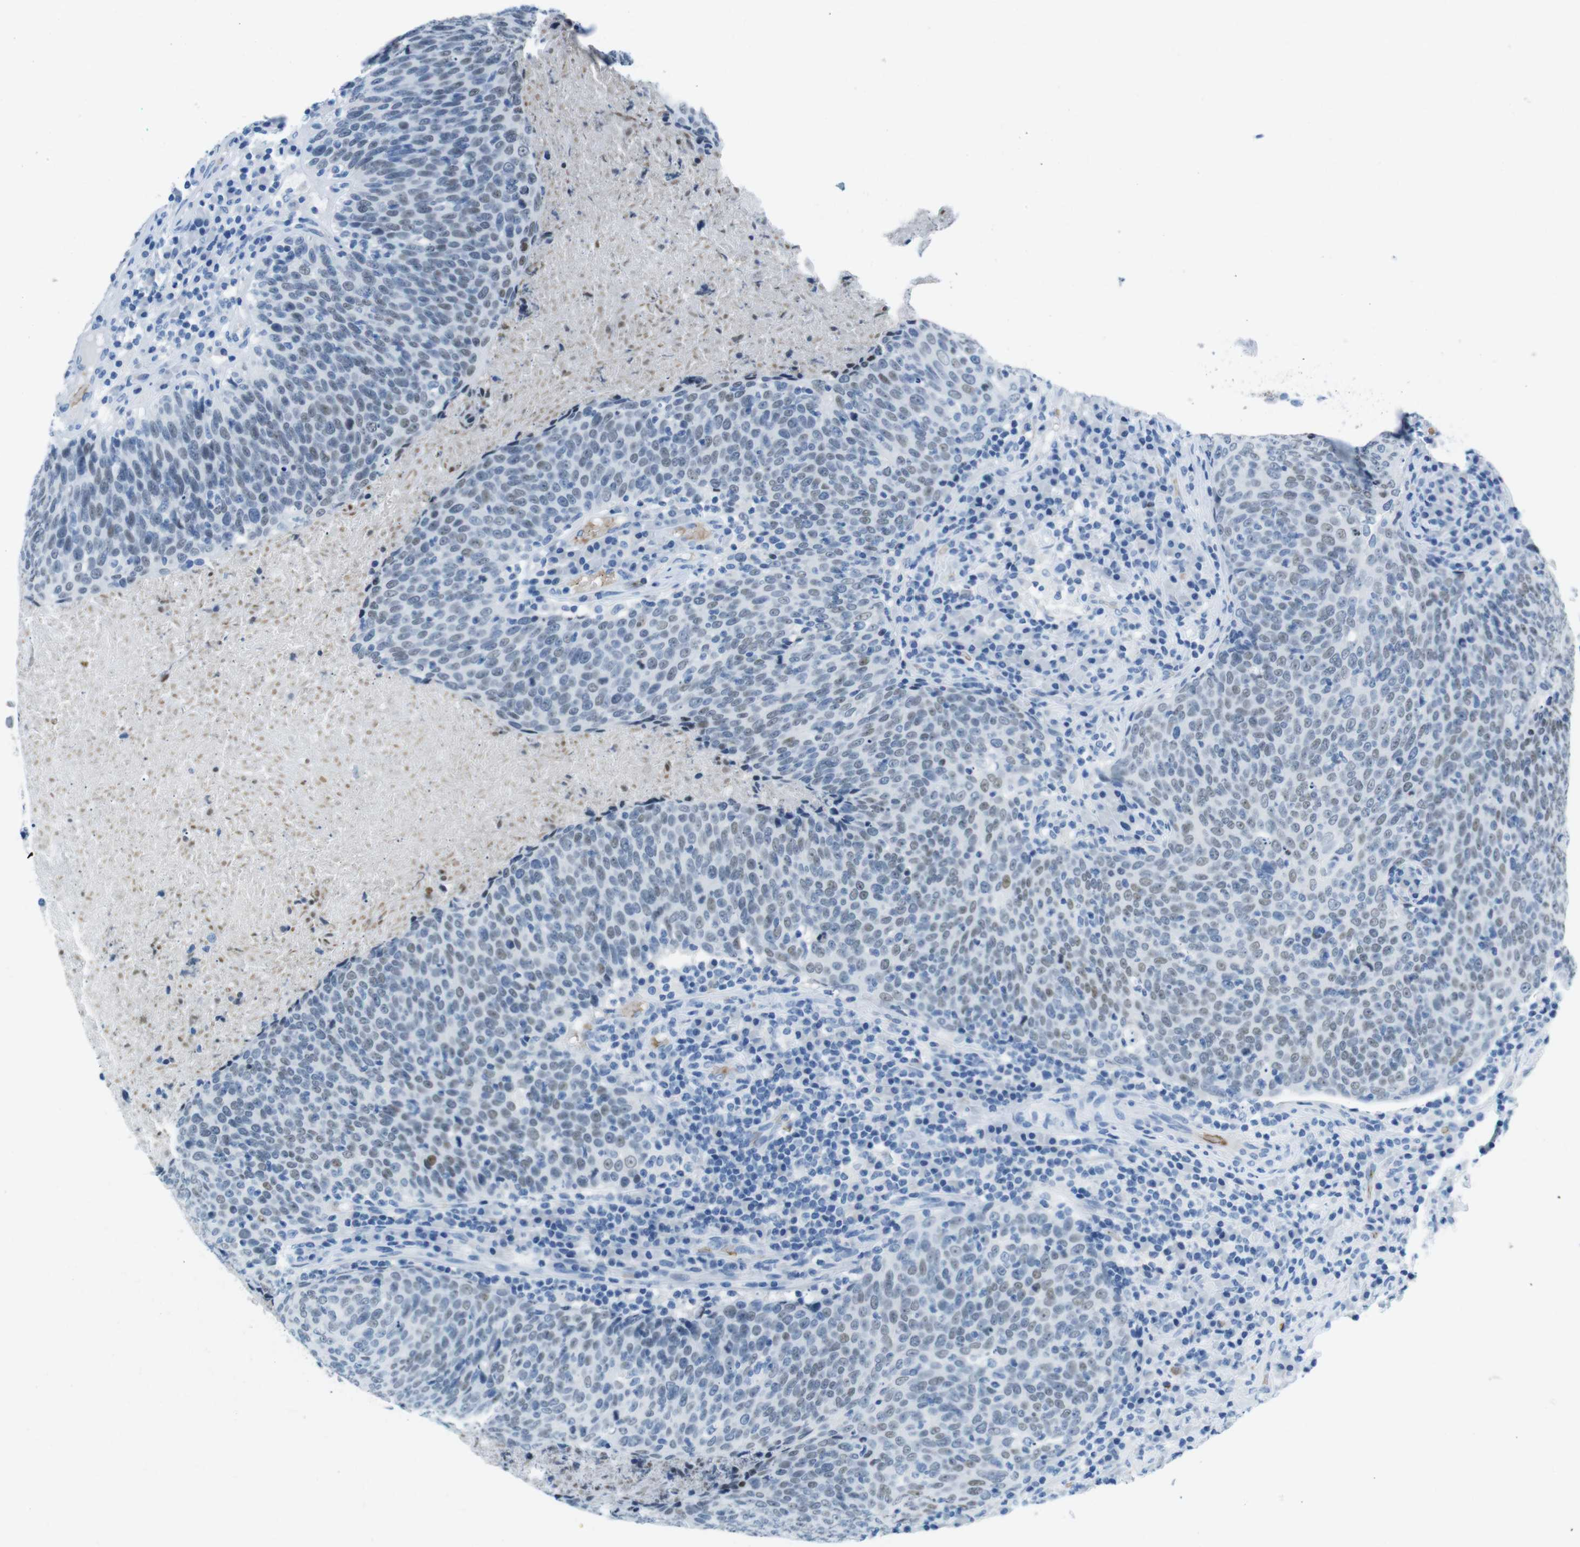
{"staining": {"intensity": "weak", "quantity": "25%-75%", "location": "nuclear"}, "tissue": "head and neck cancer", "cell_type": "Tumor cells", "image_type": "cancer", "snomed": [{"axis": "morphology", "description": "Squamous cell carcinoma, NOS"}, {"axis": "morphology", "description": "Squamous cell carcinoma, metastatic, NOS"}, {"axis": "topography", "description": "Lymph node"}, {"axis": "topography", "description": "Head-Neck"}], "caption": "Immunohistochemistry photomicrograph of human head and neck metastatic squamous cell carcinoma stained for a protein (brown), which shows low levels of weak nuclear expression in approximately 25%-75% of tumor cells.", "gene": "TFAP2C", "patient": {"sex": "male", "age": 62}}